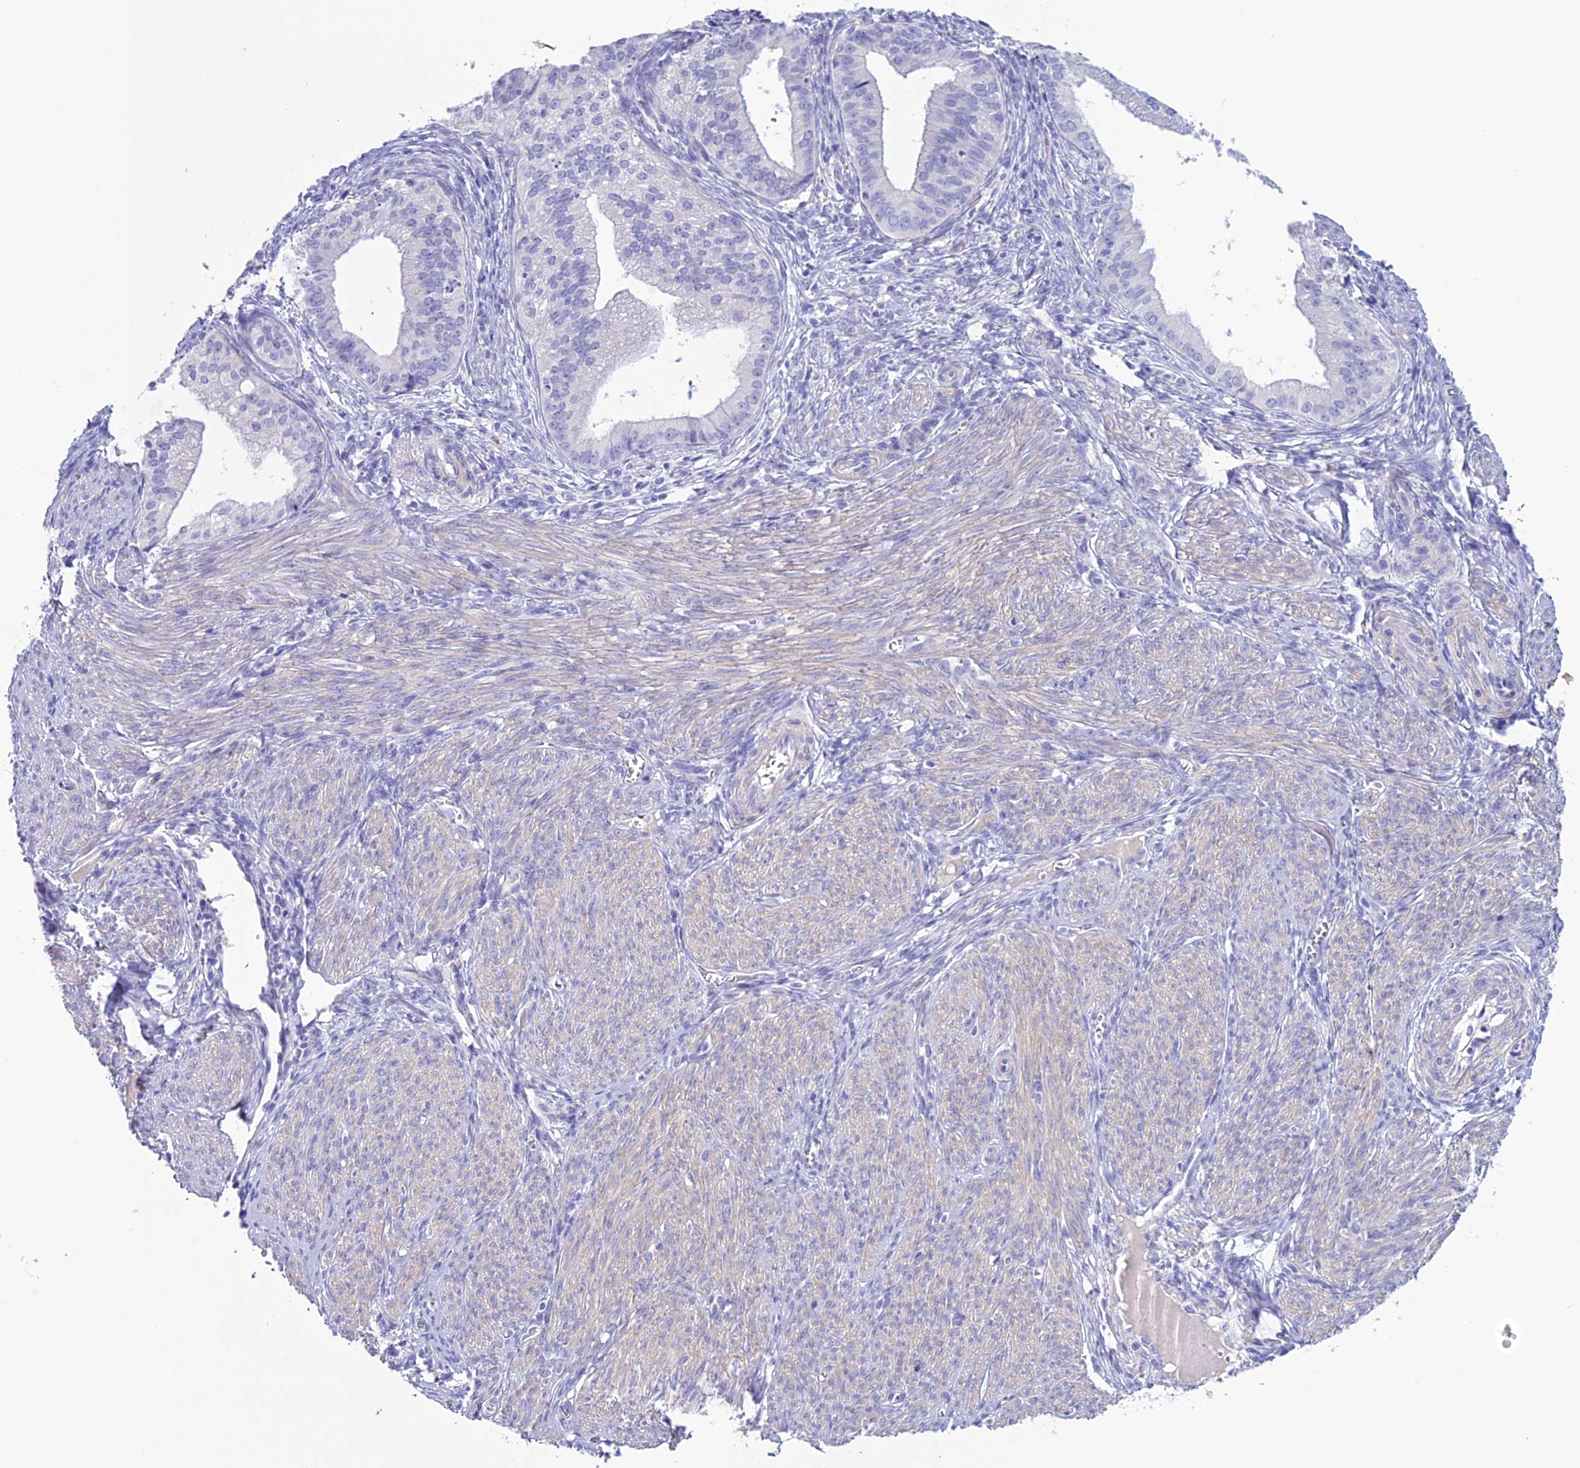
{"staining": {"intensity": "negative", "quantity": "none", "location": "none"}, "tissue": "endometrial cancer", "cell_type": "Tumor cells", "image_type": "cancer", "snomed": [{"axis": "morphology", "description": "Adenocarcinoma, NOS"}, {"axis": "topography", "description": "Endometrium"}], "caption": "Endometrial cancer (adenocarcinoma) was stained to show a protein in brown. There is no significant expression in tumor cells.", "gene": "CLEC2L", "patient": {"sex": "female", "age": 50}}